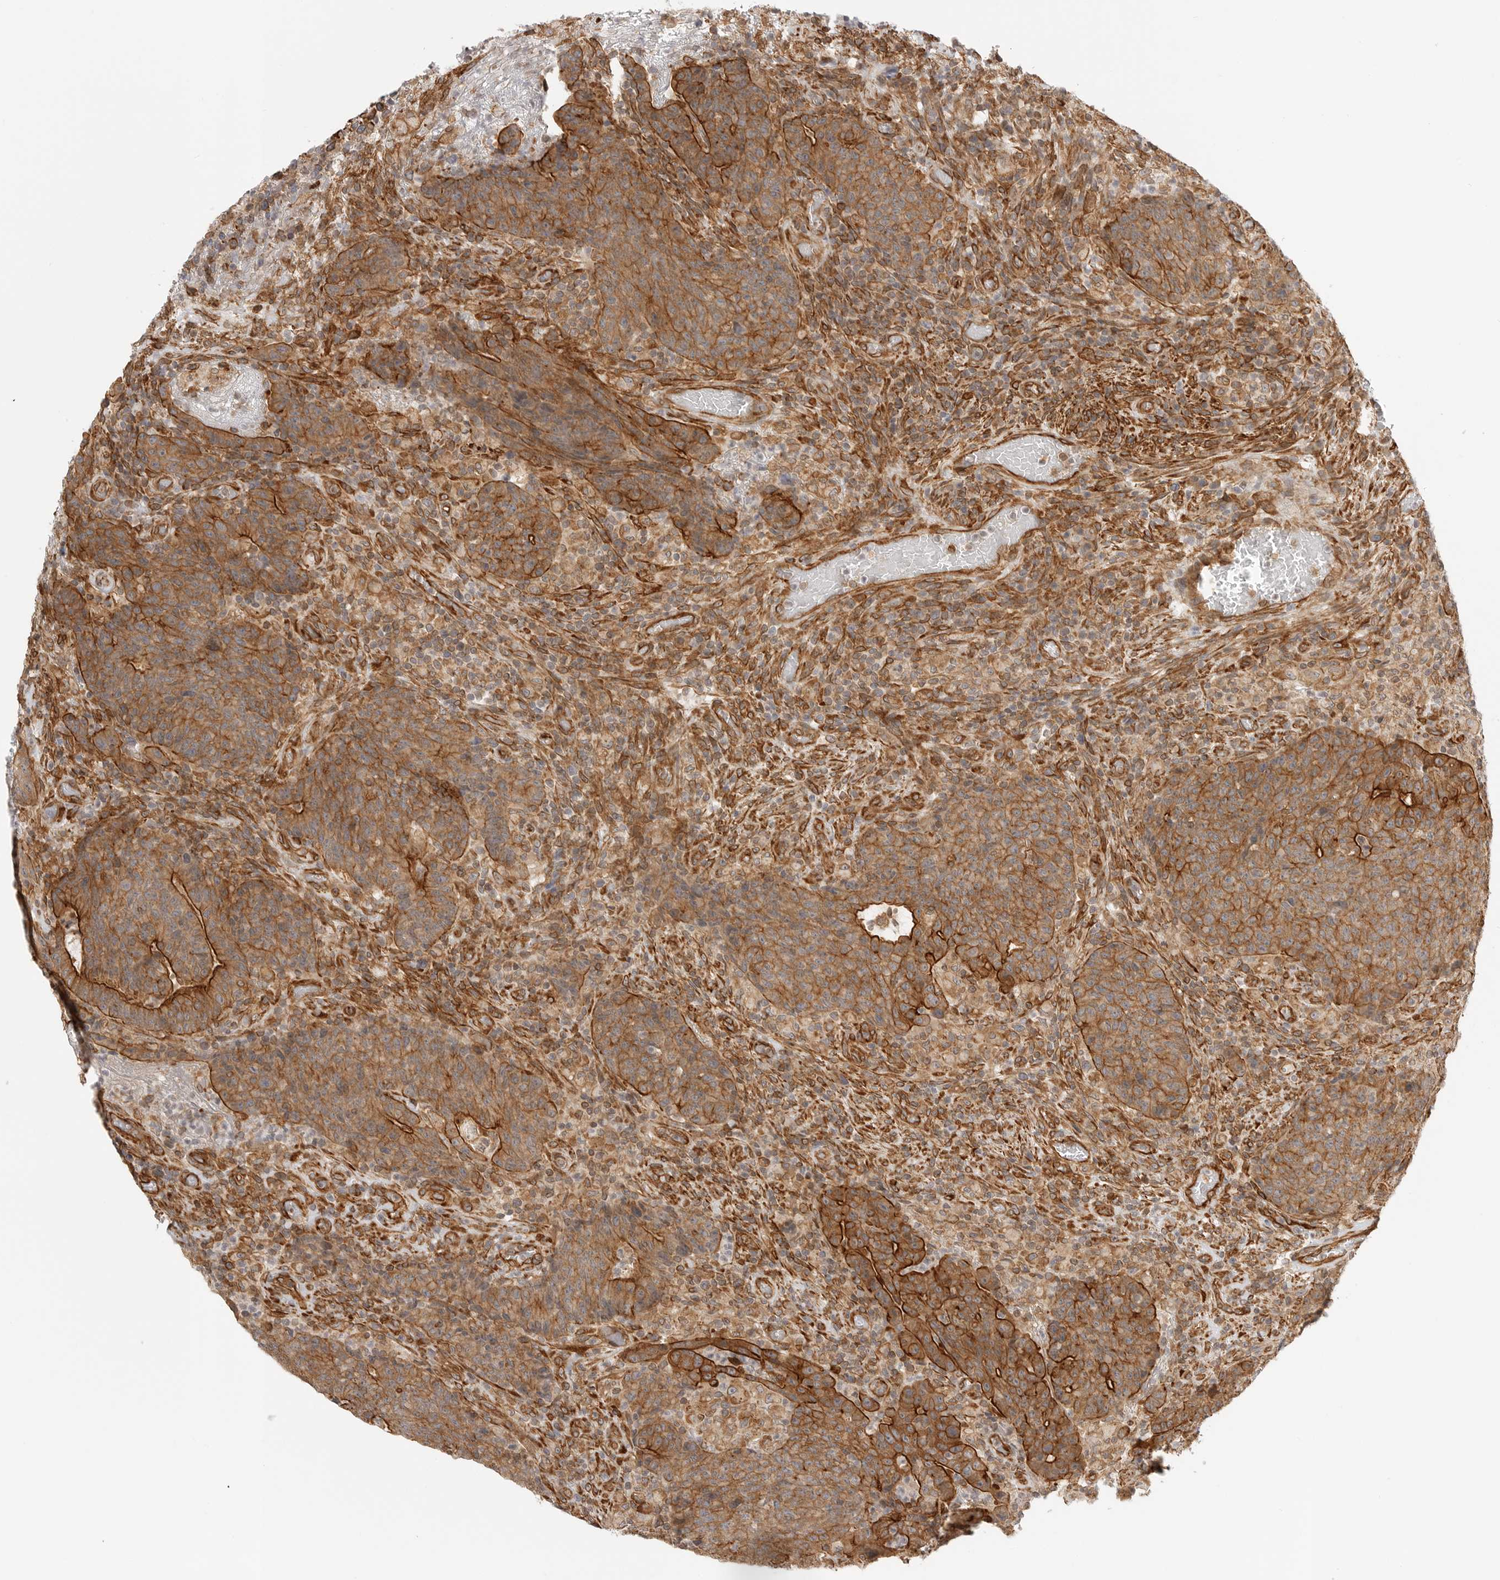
{"staining": {"intensity": "strong", "quantity": ">75%", "location": "cytoplasmic/membranous"}, "tissue": "colorectal cancer", "cell_type": "Tumor cells", "image_type": "cancer", "snomed": [{"axis": "morphology", "description": "Adenocarcinoma, NOS"}, {"axis": "topography", "description": "Colon"}], "caption": "The photomicrograph shows staining of colorectal cancer (adenocarcinoma), revealing strong cytoplasmic/membranous protein expression (brown color) within tumor cells.", "gene": "ATOH7", "patient": {"sex": "female", "age": 75}}